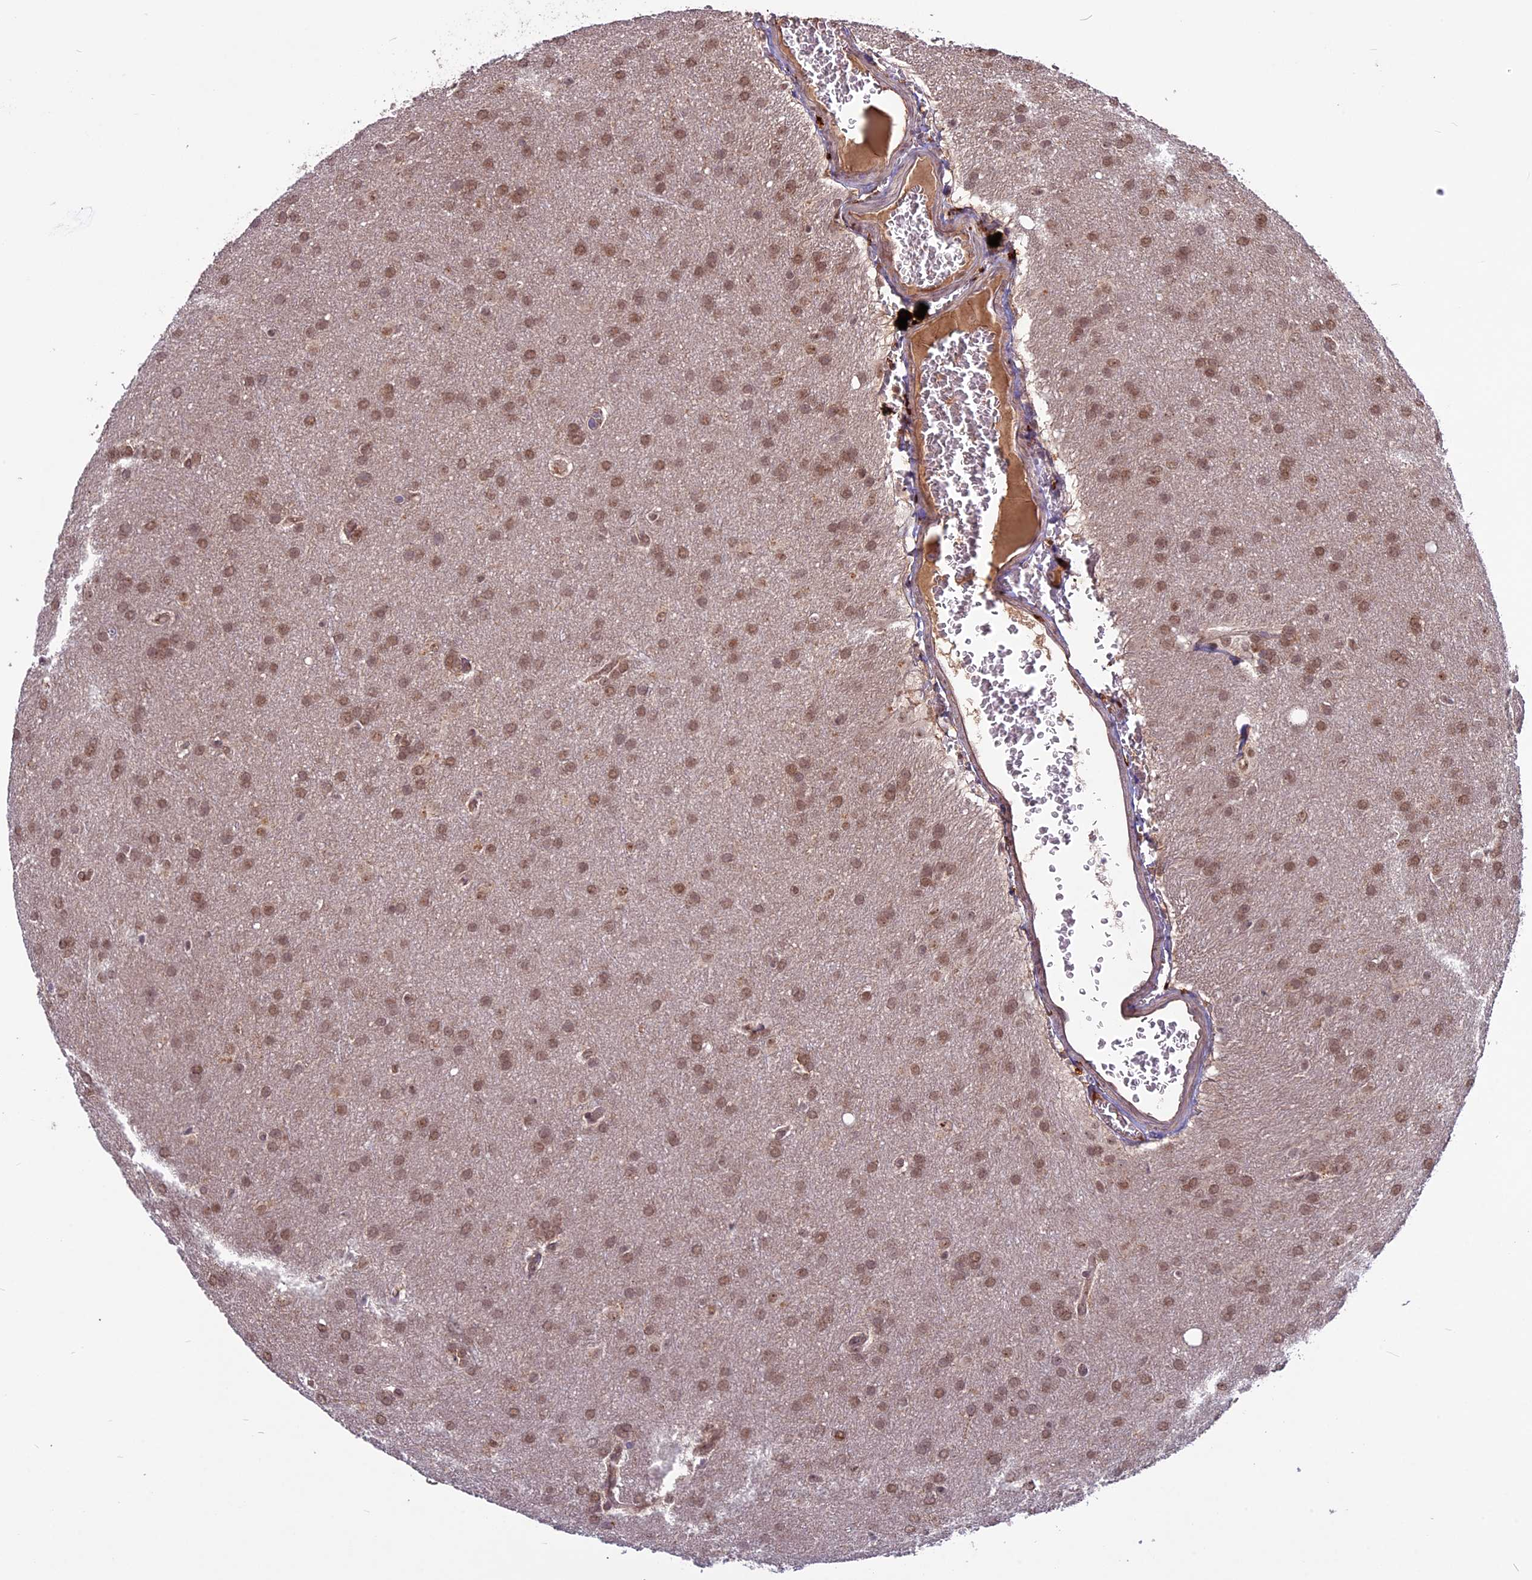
{"staining": {"intensity": "moderate", "quantity": ">75%", "location": "nuclear"}, "tissue": "glioma", "cell_type": "Tumor cells", "image_type": "cancer", "snomed": [{"axis": "morphology", "description": "Glioma, malignant, Low grade"}, {"axis": "topography", "description": "Brain"}], "caption": "Human glioma stained for a protein (brown) shows moderate nuclear positive expression in approximately >75% of tumor cells.", "gene": "C3orf70", "patient": {"sex": "female", "age": 32}}